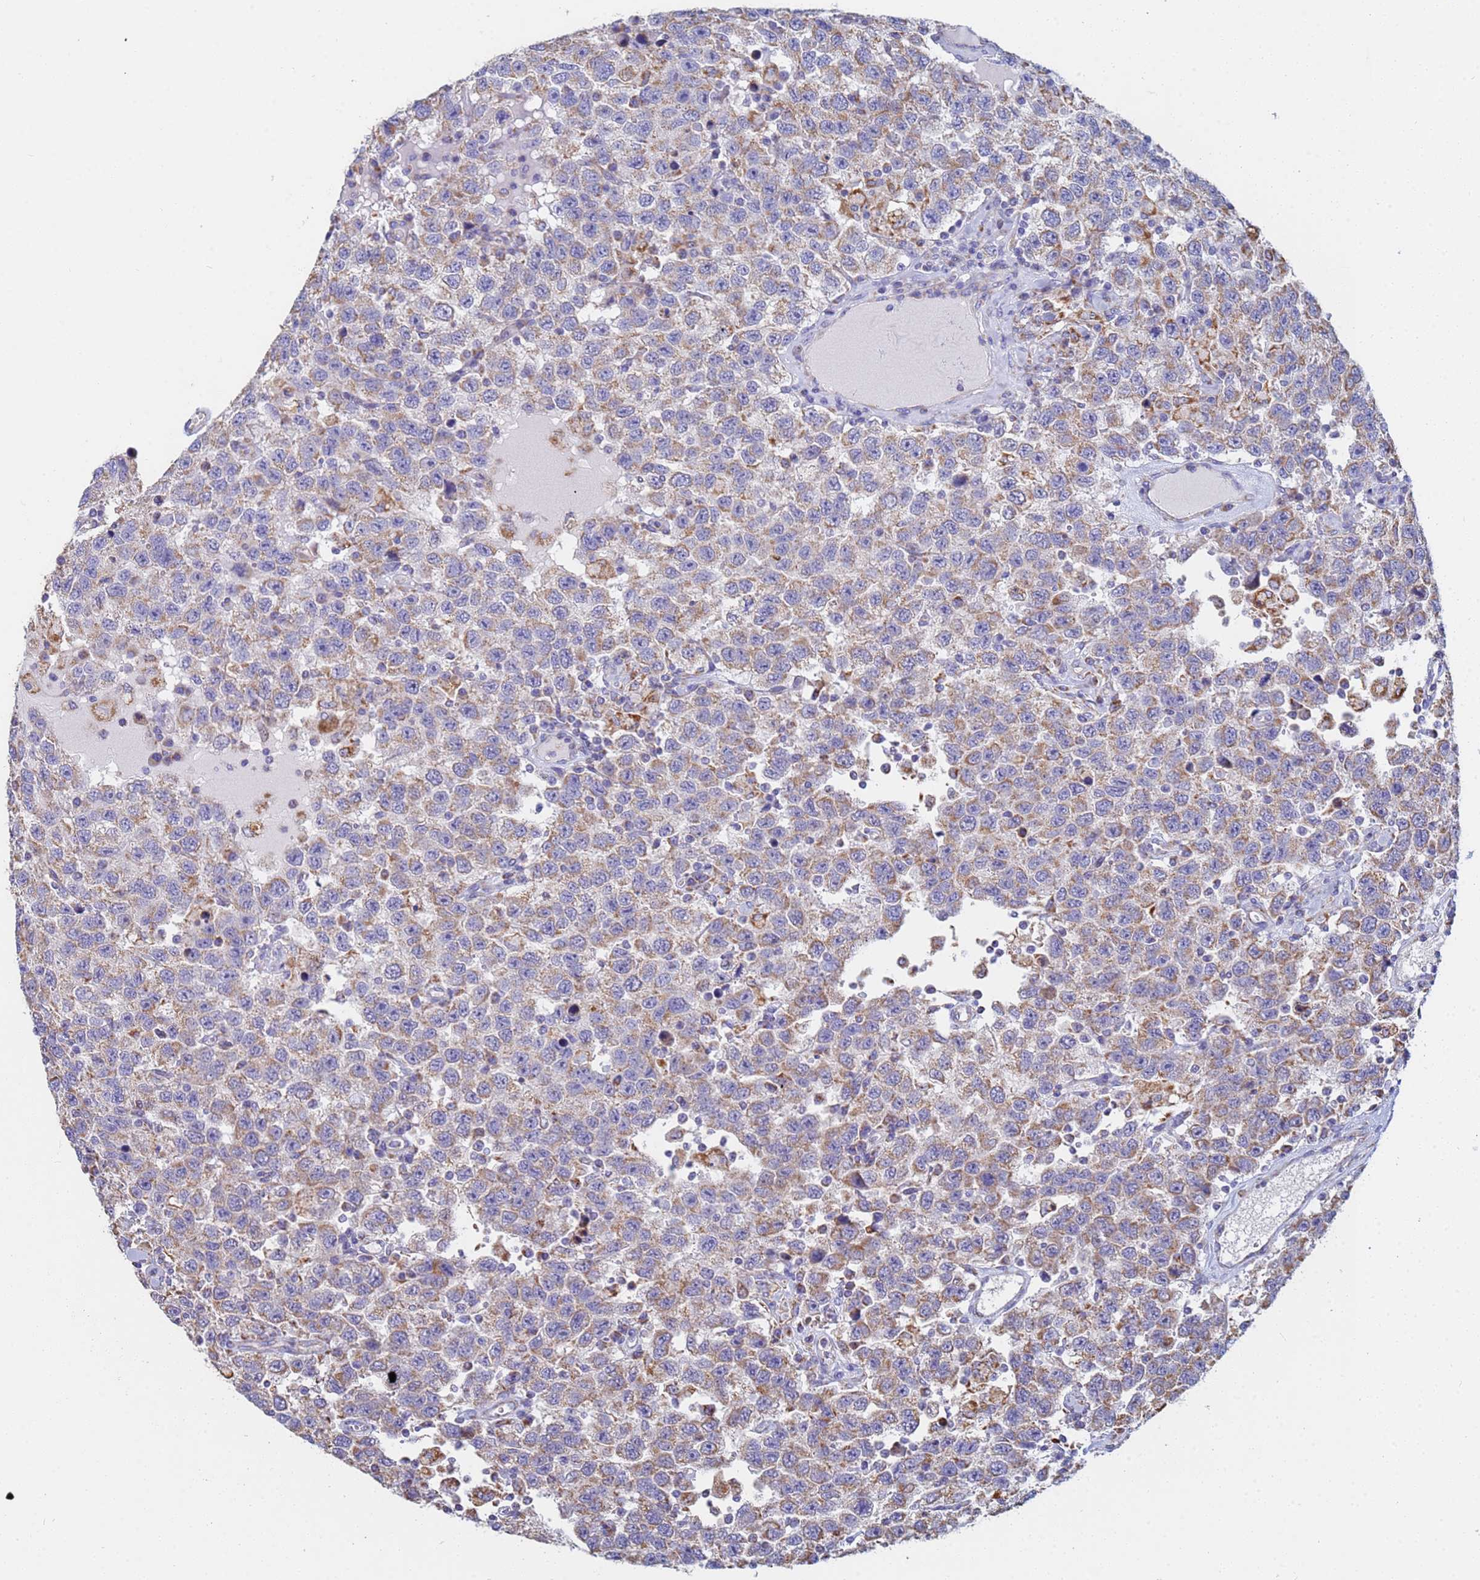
{"staining": {"intensity": "weak", "quantity": "25%-75%", "location": "cytoplasmic/membranous"}, "tissue": "testis cancer", "cell_type": "Tumor cells", "image_type": "cancer", "snomed": [{"axis": "morphology", "description": "Seminoma, NOS"}, {"axis": "topography", "description": "Testis"}], "caption": "High-power microscopy captured an immunohistochemistry (IHC) image of testis cancer, revealing weak cytoplasmic/membranous expression in about 25%-75% of tumor cells.", "gene": "UQCRH", "patient": {"sex": "male", "age": 41}}